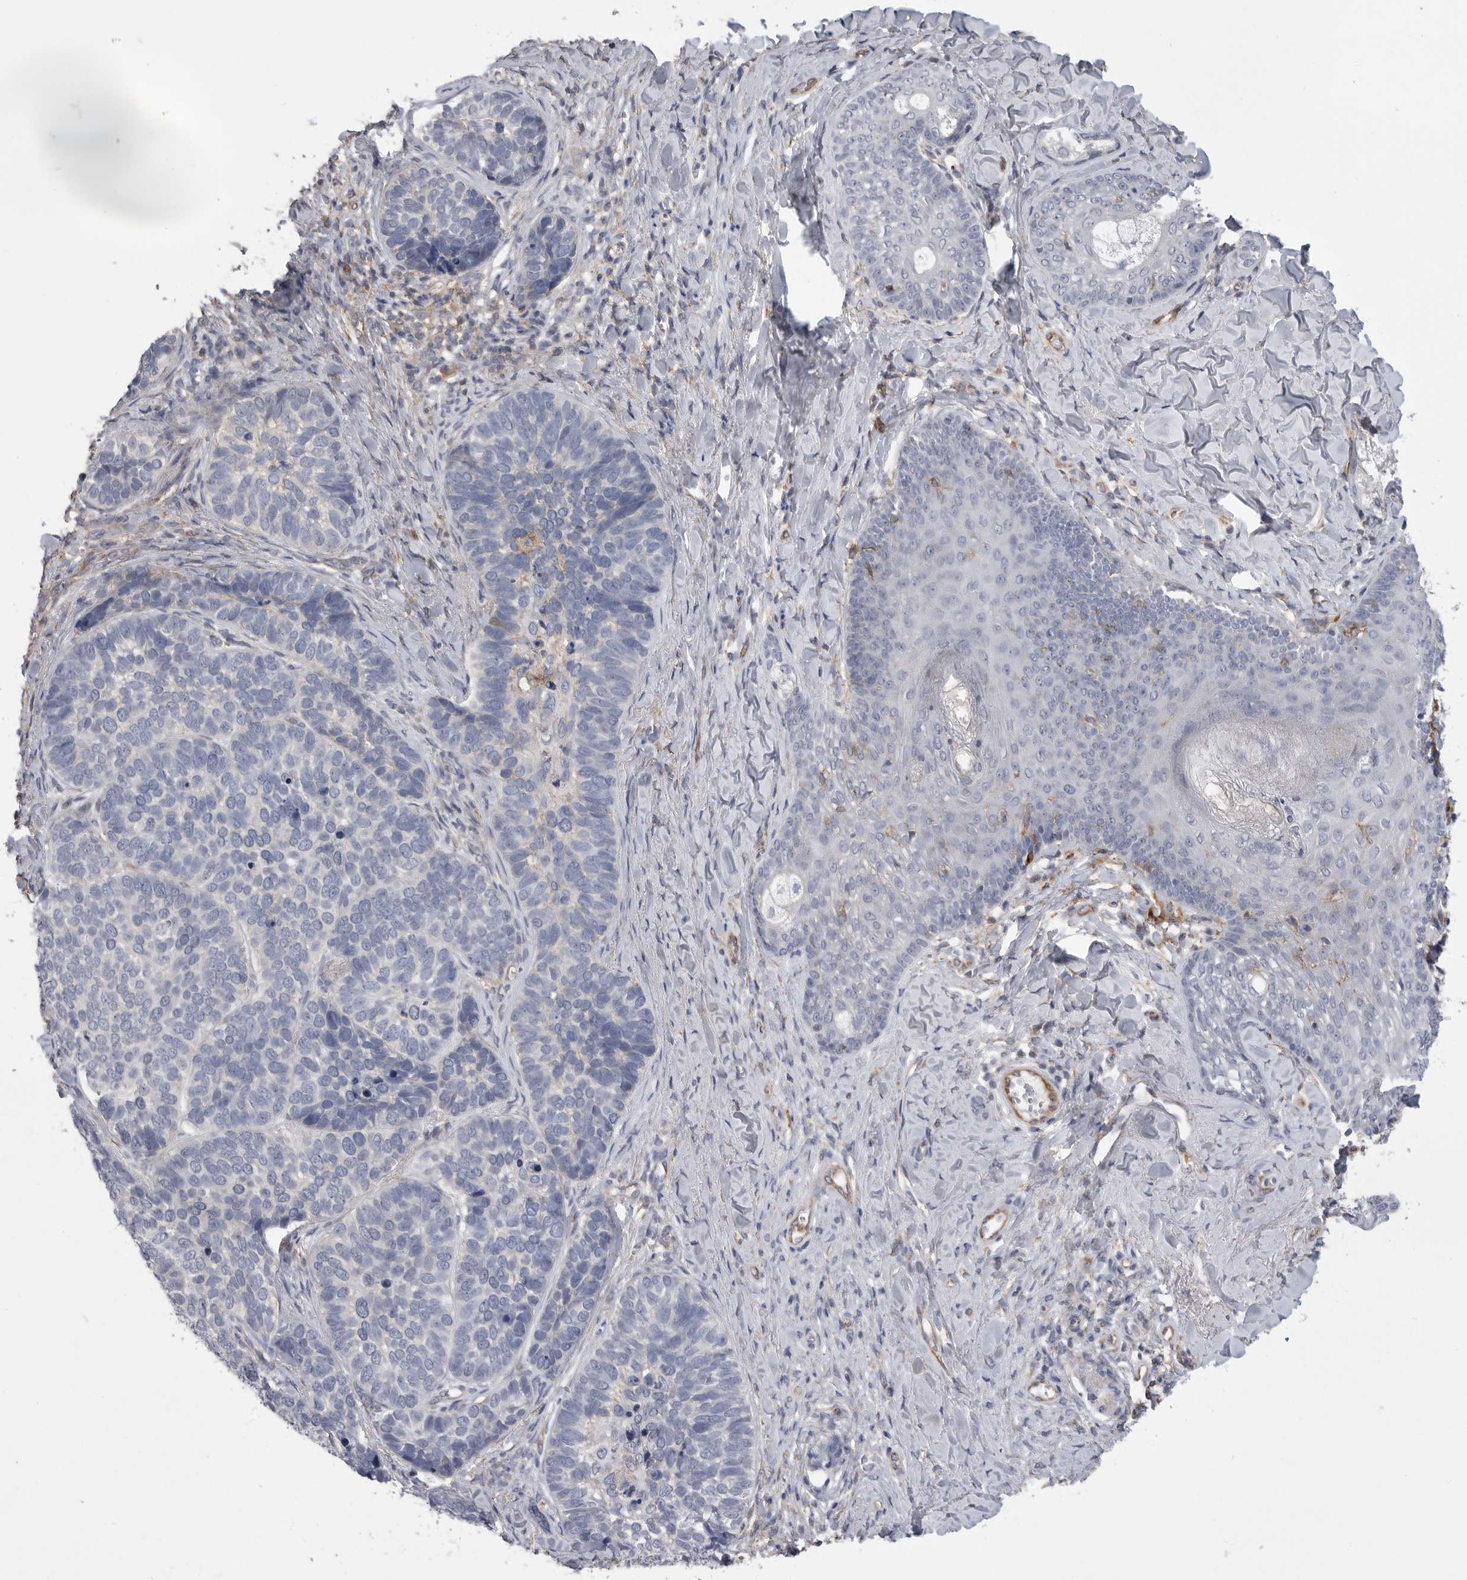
{"staining": {"intensity": "negative", "quantity": "none", "location": "none"}, "tissue": "skin cancer", "cell_type": "Tumor cells", "image_type": "cancer", "snomed": [{"axis": "morphology", "description": "Basal cell carcinoma"}, {"axis": "topography", "description": "Skin"}], "caption": "DAB (3,3'-diaminobenzidine) immunohistochemical staining of human basal cell carcinoma (skin) shows no significant positivity in tumor cells.", "gene": "SIGLEC10", "patient": {"sex": "male", "age": 62}}